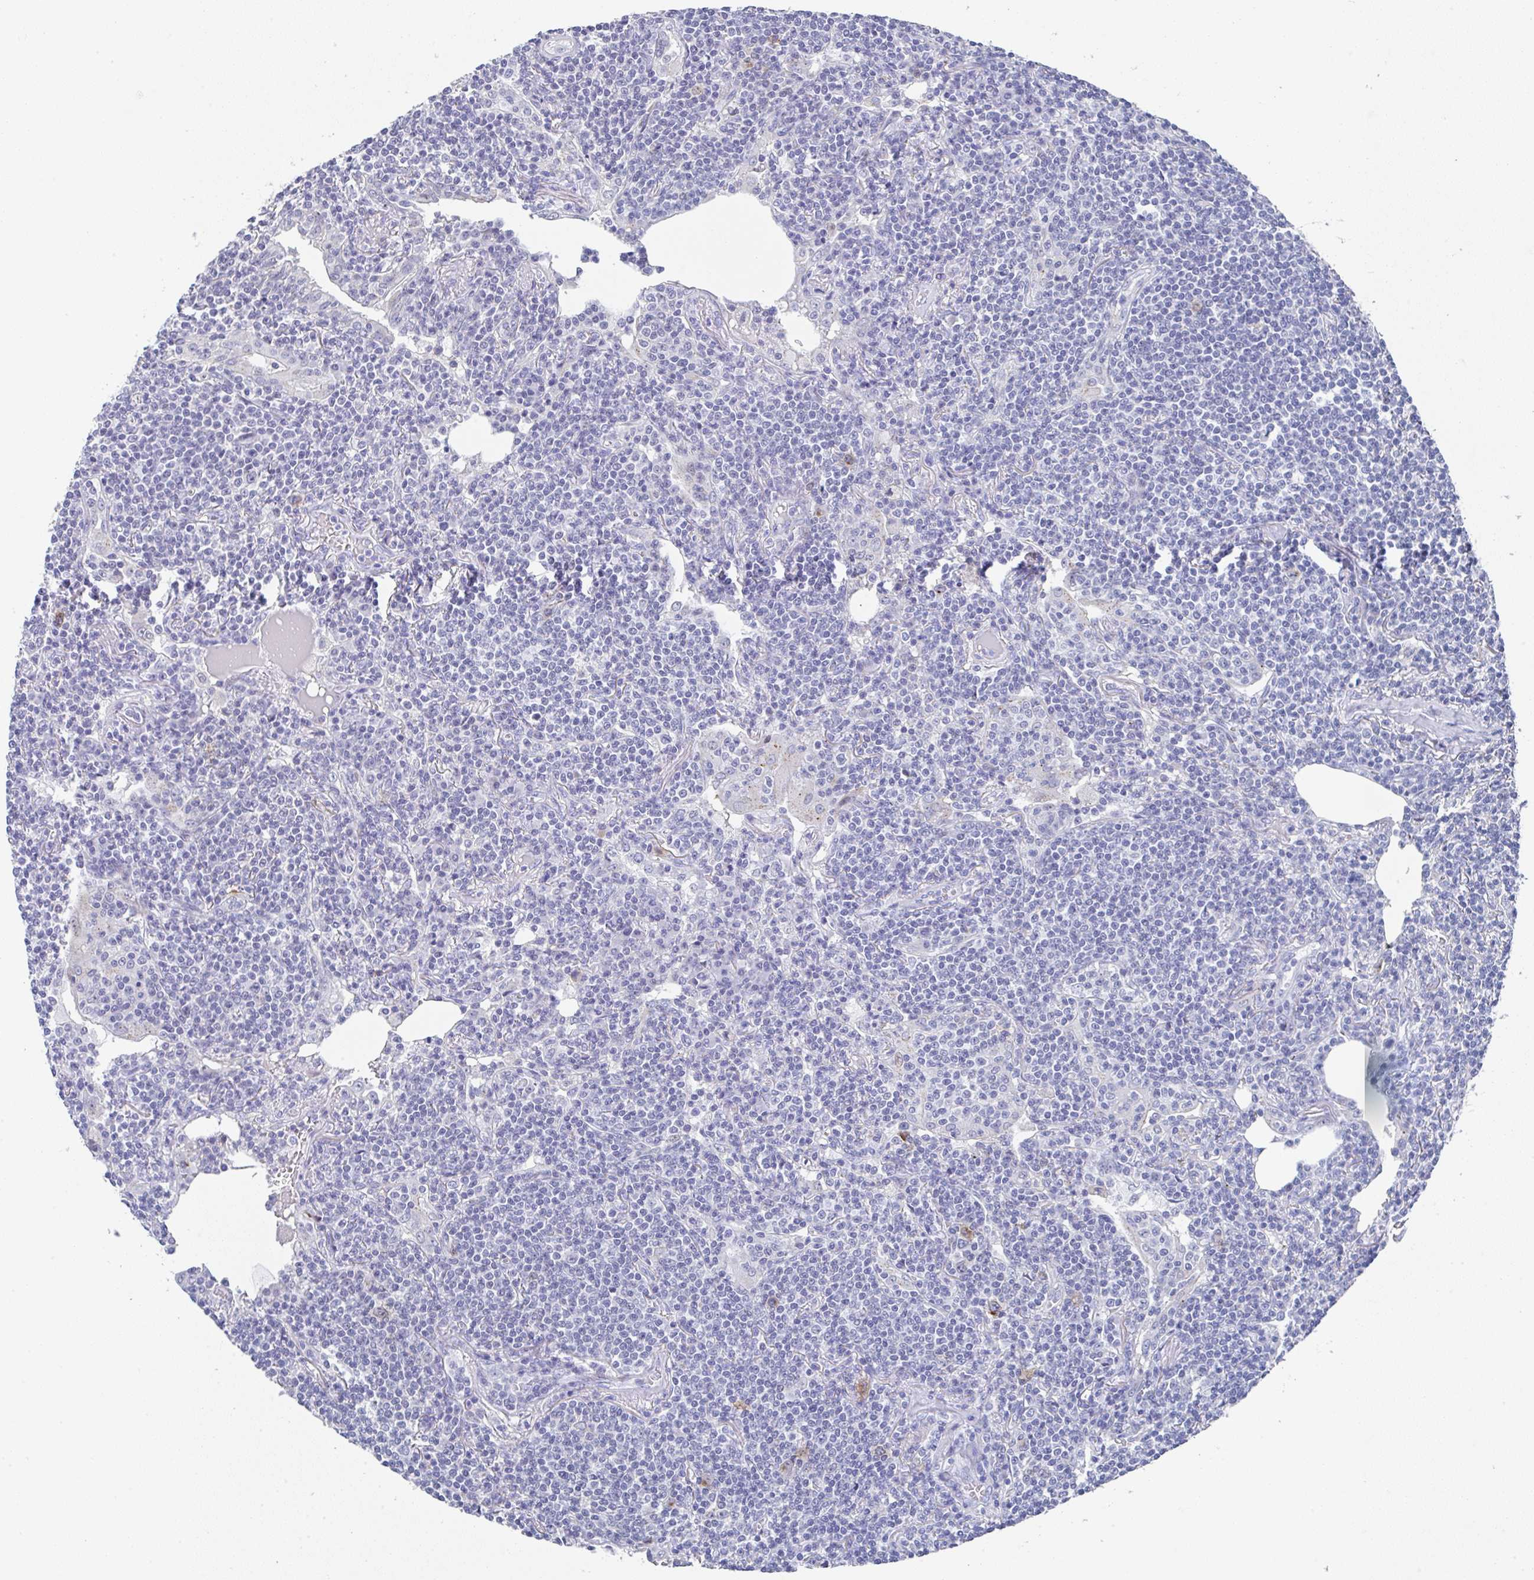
{"staining": {"intensity": "negative", "quantity": "none", "location": "none"}, "tissue": "lymphoma", "cell_type": "Tumor cells", "image_type": "cancer", "snomed": [{"axis": "morphology", "description": "Malignant lymphoma, non-Hodgkin's type, Low grade"}, {"axis": "topography", "description": "Lung"}], "caption": "Immunohistochemical staining of human malignant lymphoma, non-Hodgkin's type (low-grade) demonstrates no significant positivity in tumor cells. Nuclei are stained in blue.", "gene": "TNFRSF8", "patient": {"sex": "female", "age": 71}}